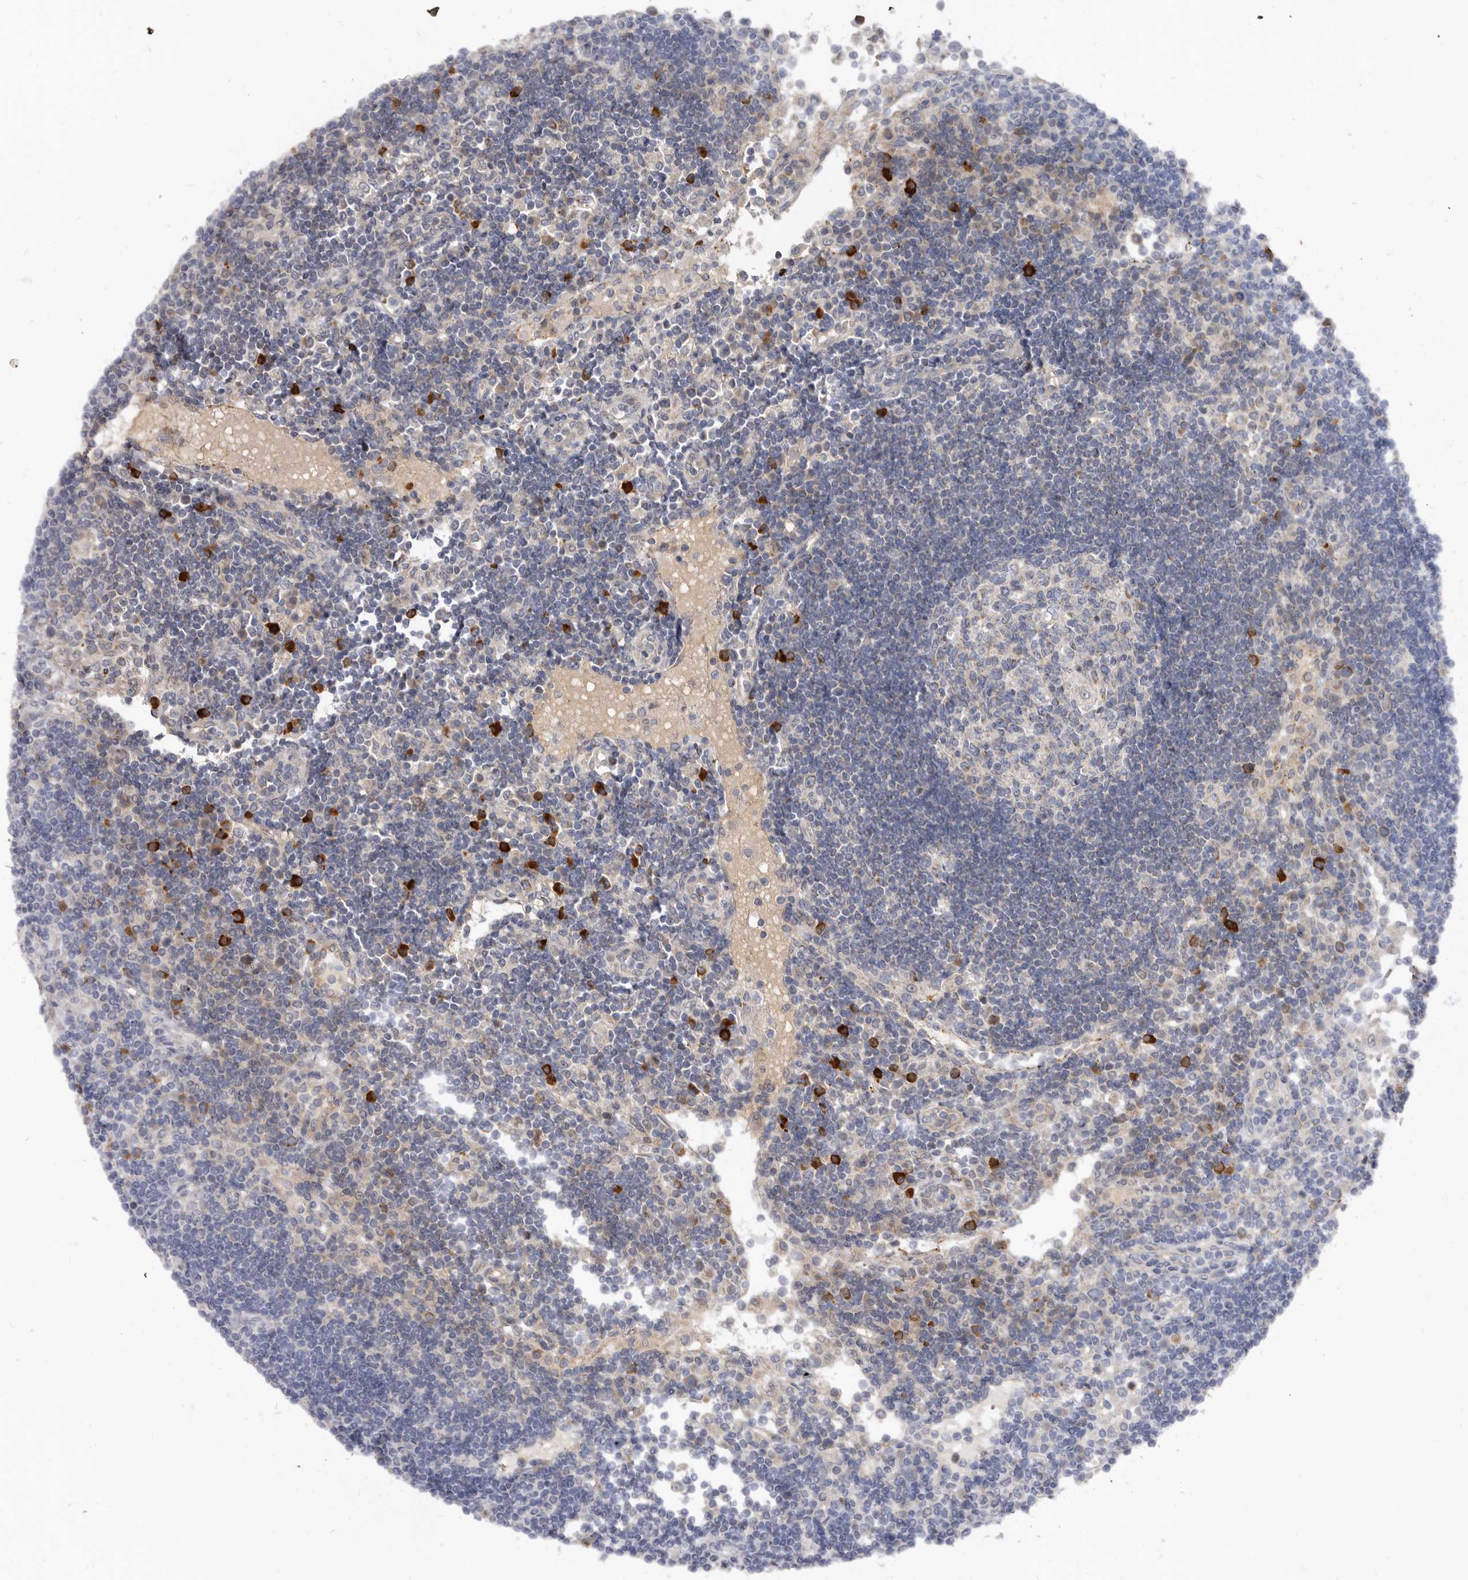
{"staining": {"intensity": "negative", "quantity": "none", "location": "none"}, "tissue": "lymph node", "cell_type": "Germinal center cells", "image_type": "normal", "snomed": [{"axis": "morphology", "description": "Normal tissue, NOS"}, {"axis": "topography", "description": "Lymph node"}], "caption": "Immunohistochemistry histopathology image of benign human lymph node stained for a protein (brown), which shows no positivity in germinal center cells.", "gene": "SPTA1", "patient": {"sex": "female", "age": 53}}